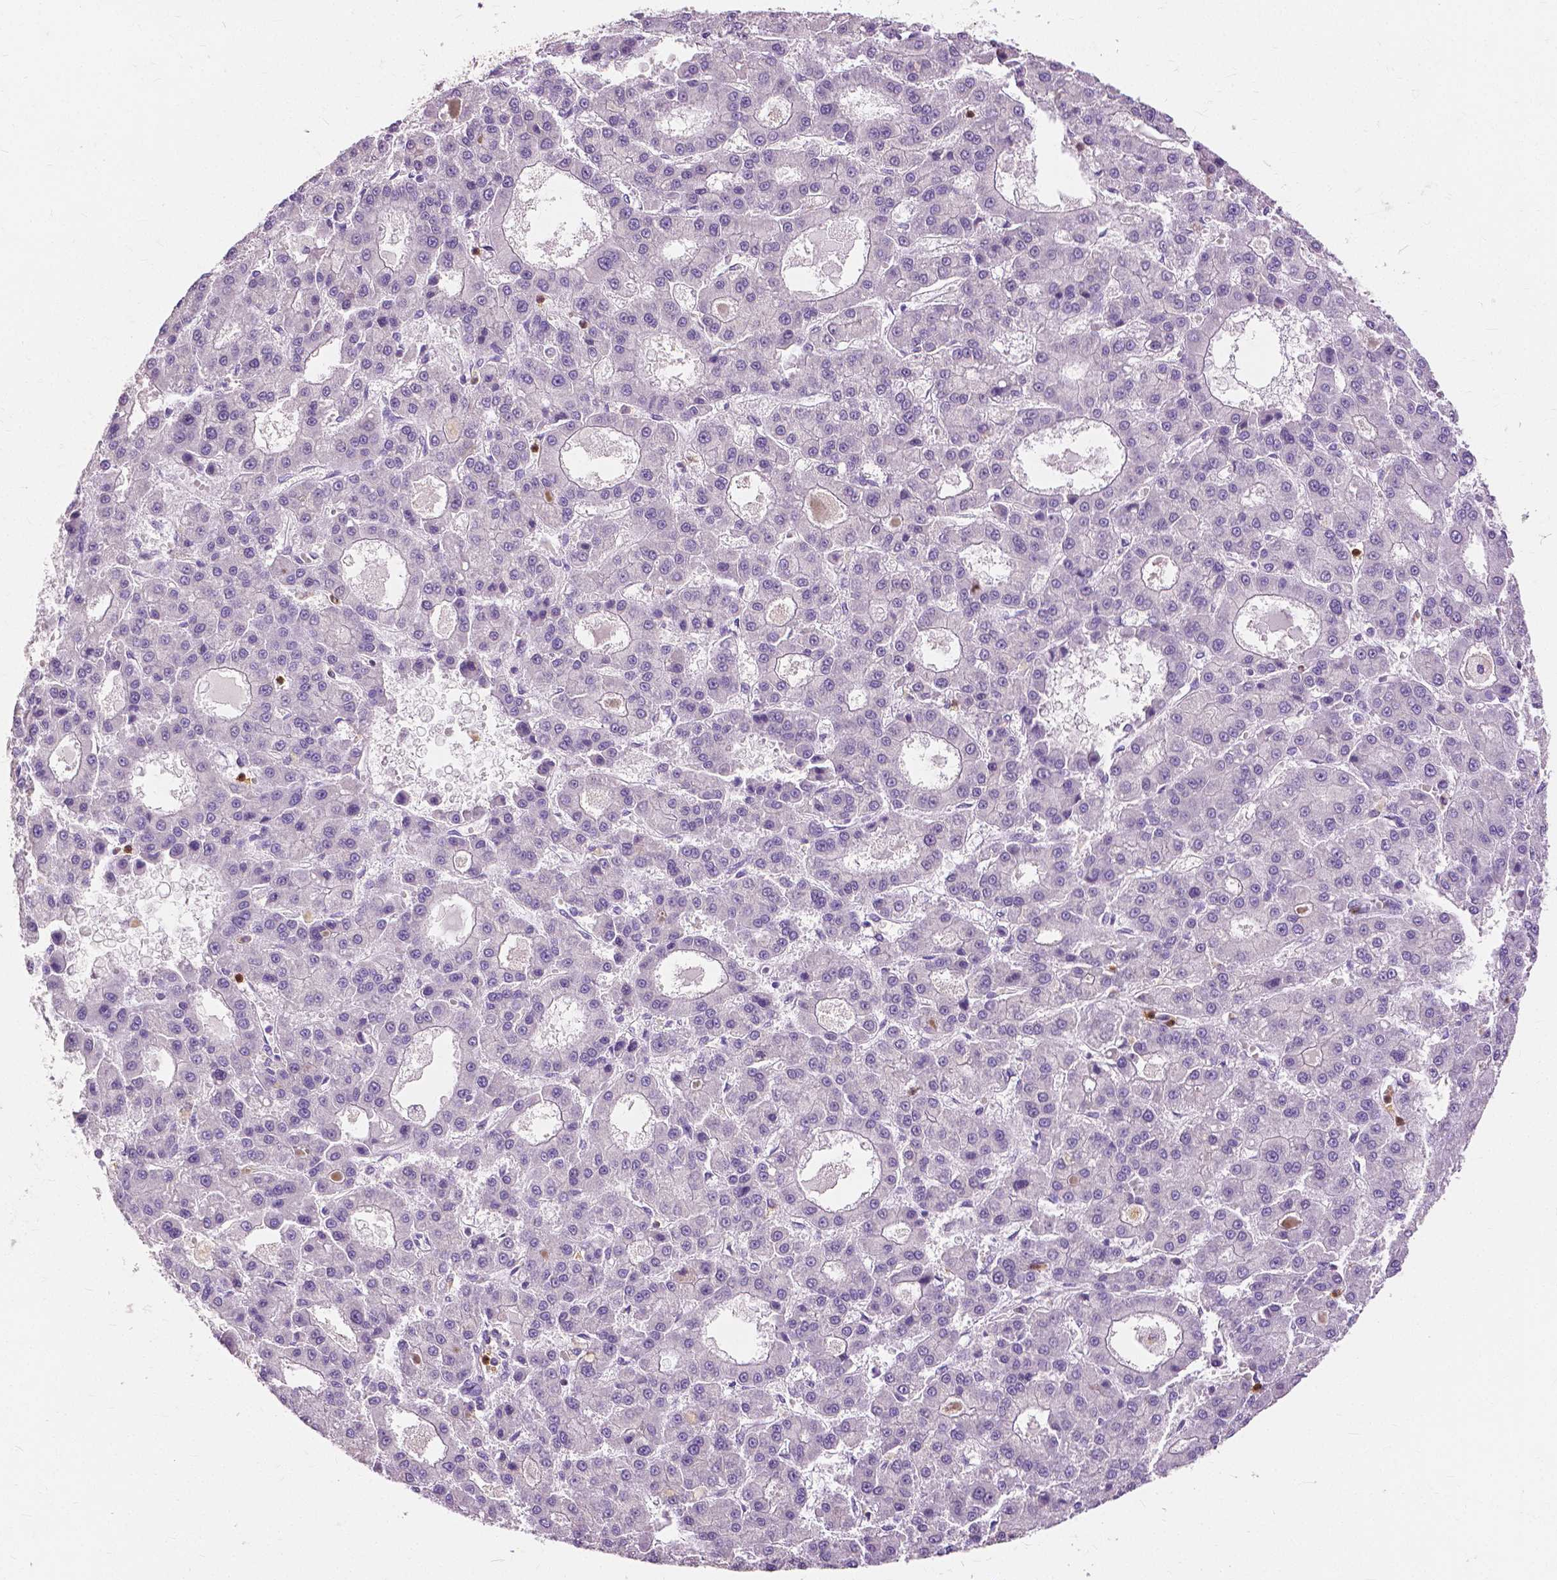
{"staining": {"intensity": "negative", "quantity": "none", "location": "none"}, "tissue": "liver cancer", "cell_type": "Tumor cells", "image_type": "cancer", "snomed": [{"axis": "morphology", "description": "Carcinoma, Hepatocellular, NOS"}, {"axis": "topography", "description": "Liver"}], "caption": "This is a photomicrograph of immunohistochemistry (IHC) staining of hepatocellular carcinoma (liver), which shows no staining in tumor cells.", "gene": "CXCR2", "patient": {"sex": "male", "age": 70}}